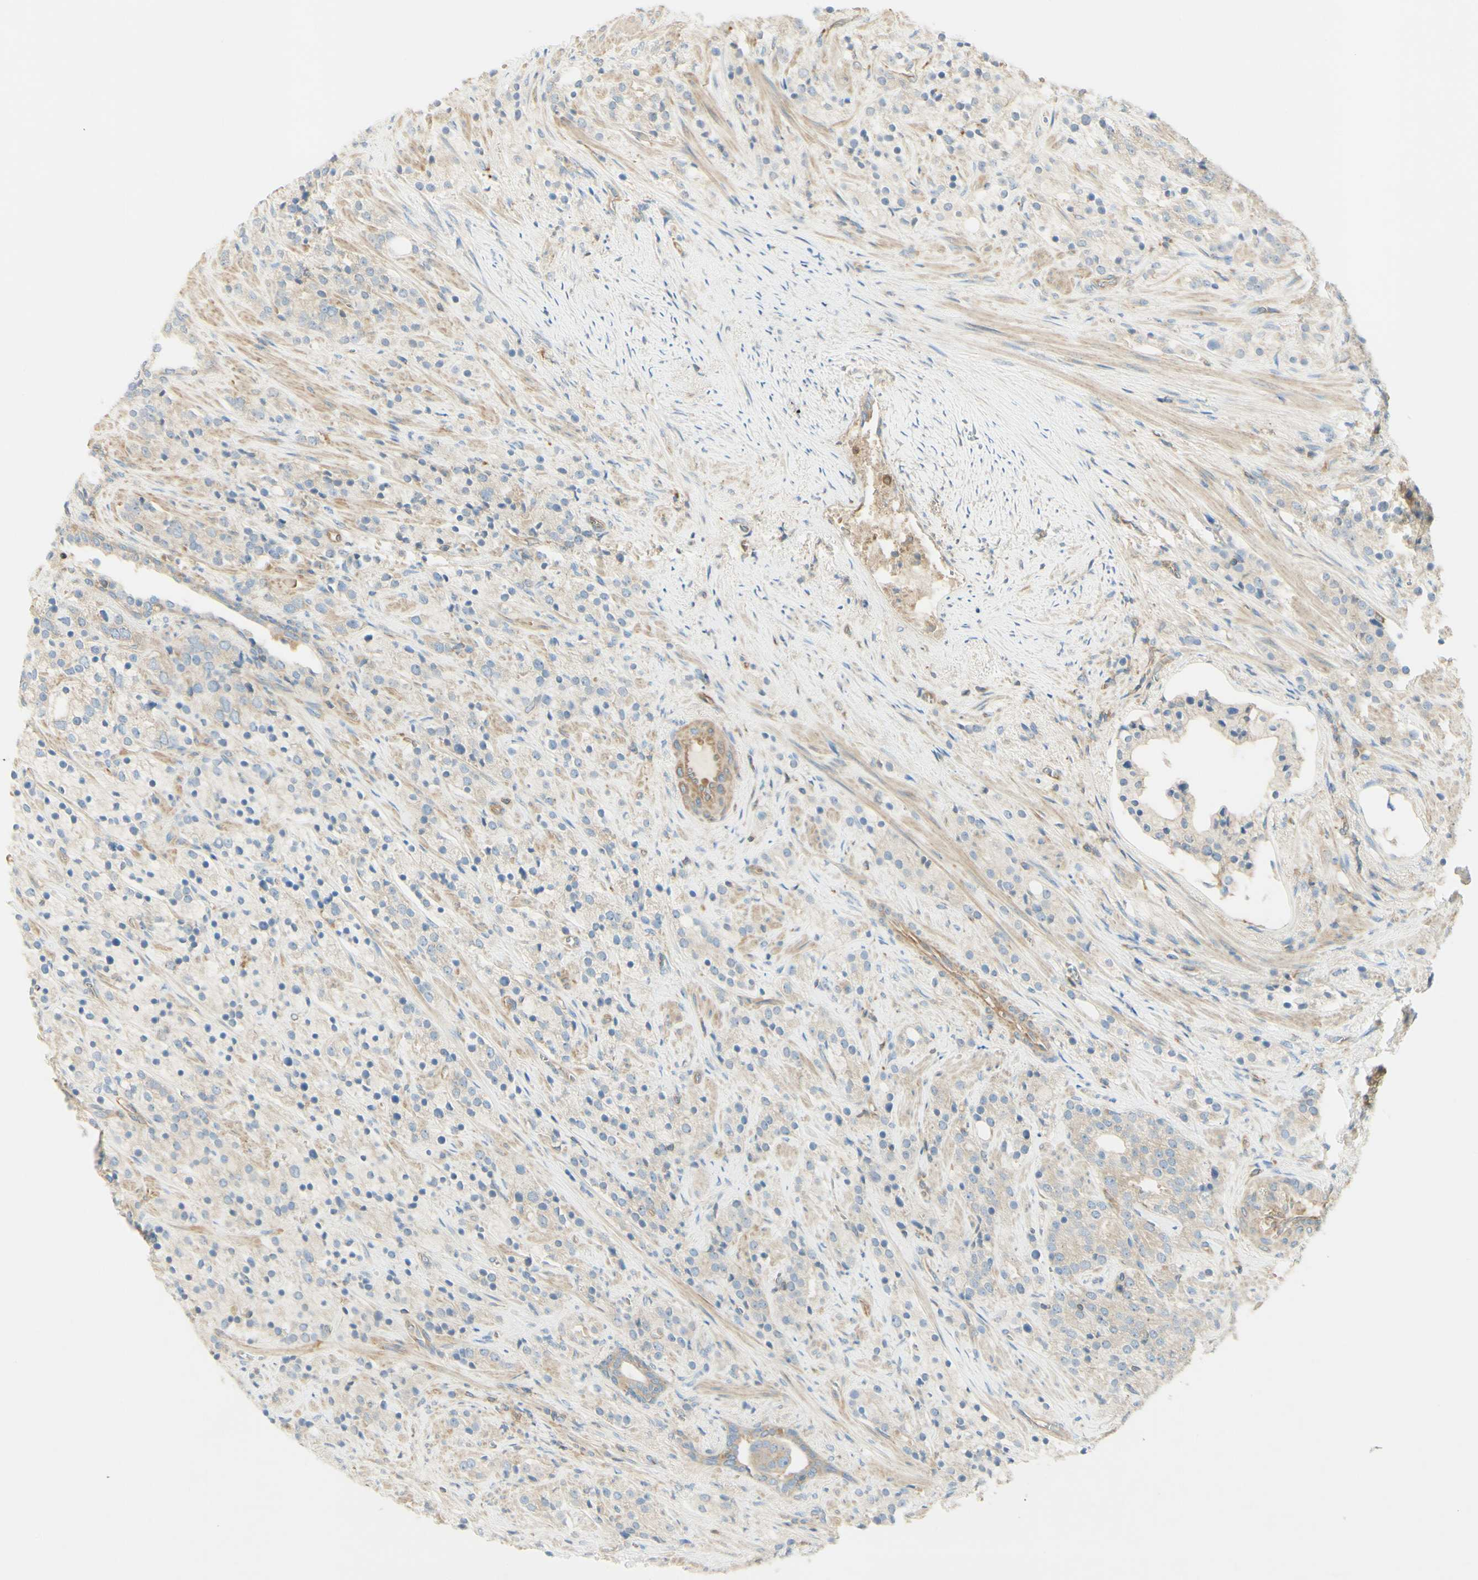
{"staining": {"intensity": "weak", "quantity": ">75%", "location": "cytoplasmic/membranous"}, "tissue": "prostate cancer", "cell_type": "Tumor cells", "image_type": "cancer", "snomed": [{"axis": "morphology", "description": "Adenocarcinoma, High grade"}, {"axis": "topography", "description": "Prostate"}], "caption": "The histopathology image reveals staining of prostate cancer (high-grade adenocarcinoma), revealing weak cytoplasmic/membranous protein positivity (brown color) within tumor cells.", "gene": "IKBKG", "patient": {"sex": "male", "age": 71}}